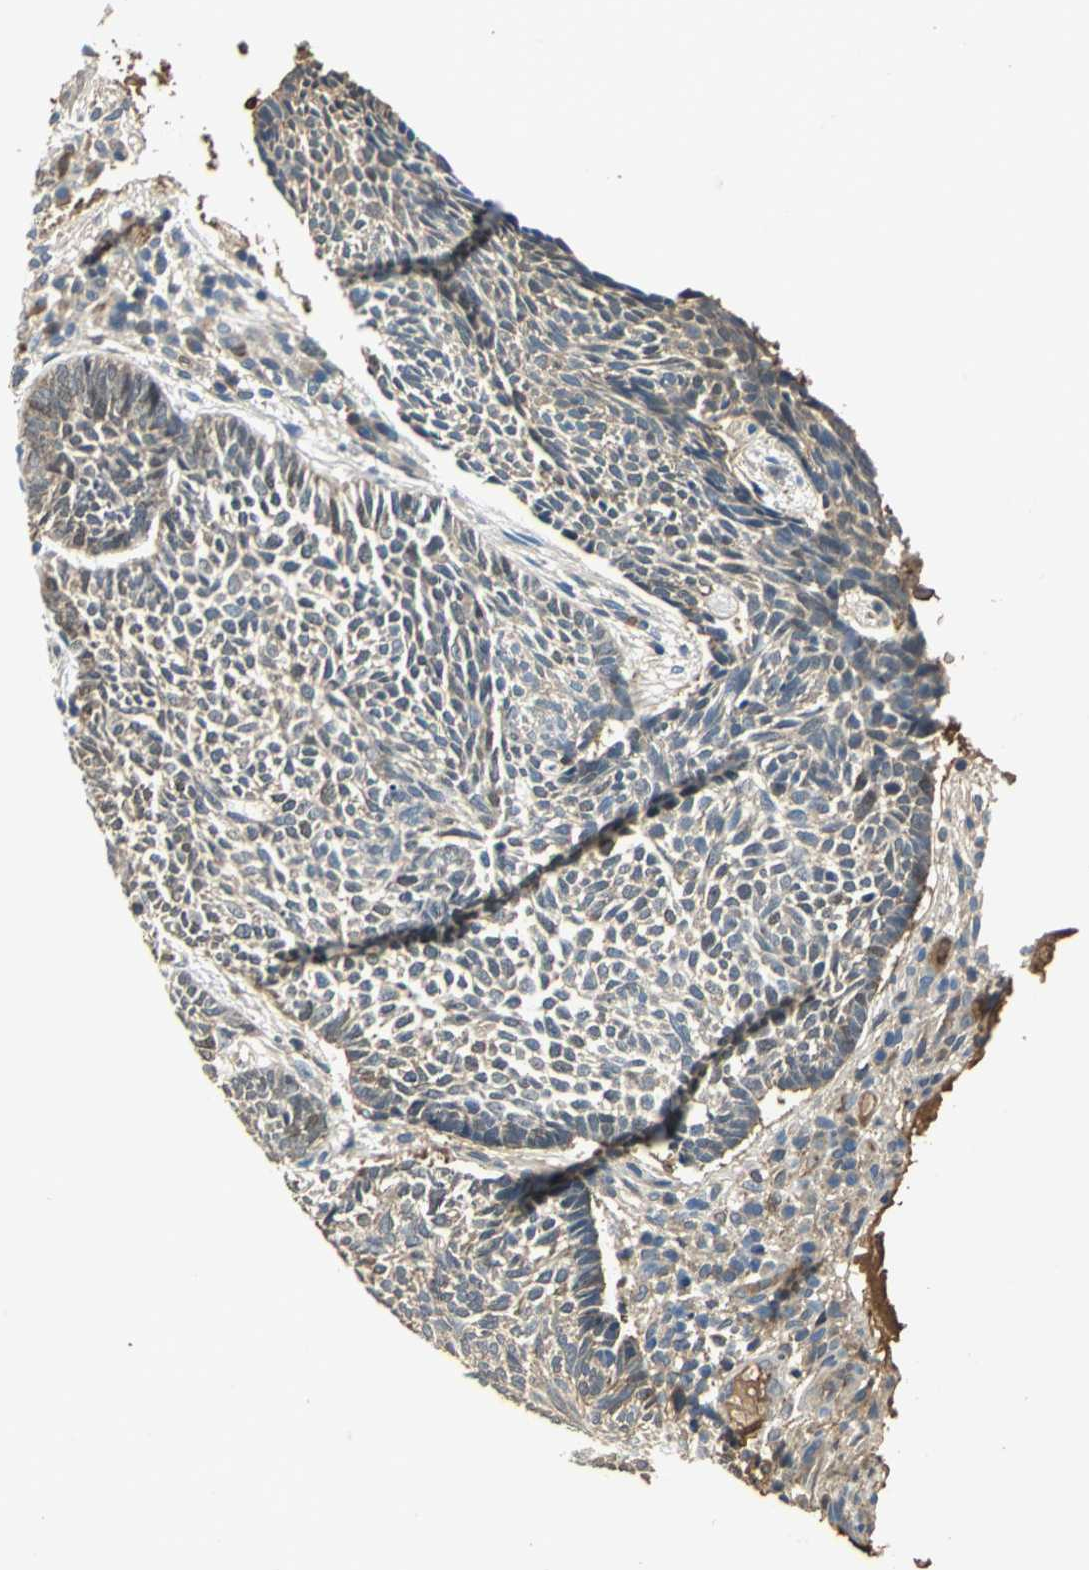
{"staining": {"intensity": "weak", "quantity": ">75%", "location": "cytoplasmic/membranous,nuclear"}, "tissue": "skin cancer", "cell_type": "Tumor cells", "image_type": "cancer", "snomed": [{"axis": "morphology", "description": "Normal tissue, NOS"}, {"axis": "morphology", "description": "Basal cell carcinoma"}, {"axis": "topography", "description": "Skin"}], "caption": "Protein staining reveals weak cytoplasmic/membranous and nuclear expression in about >75% of tumor cells in skin cancer (basal cell carcinoma).", "gene": "DDAH1", "patient": {"sex": "male", "age": 87}}